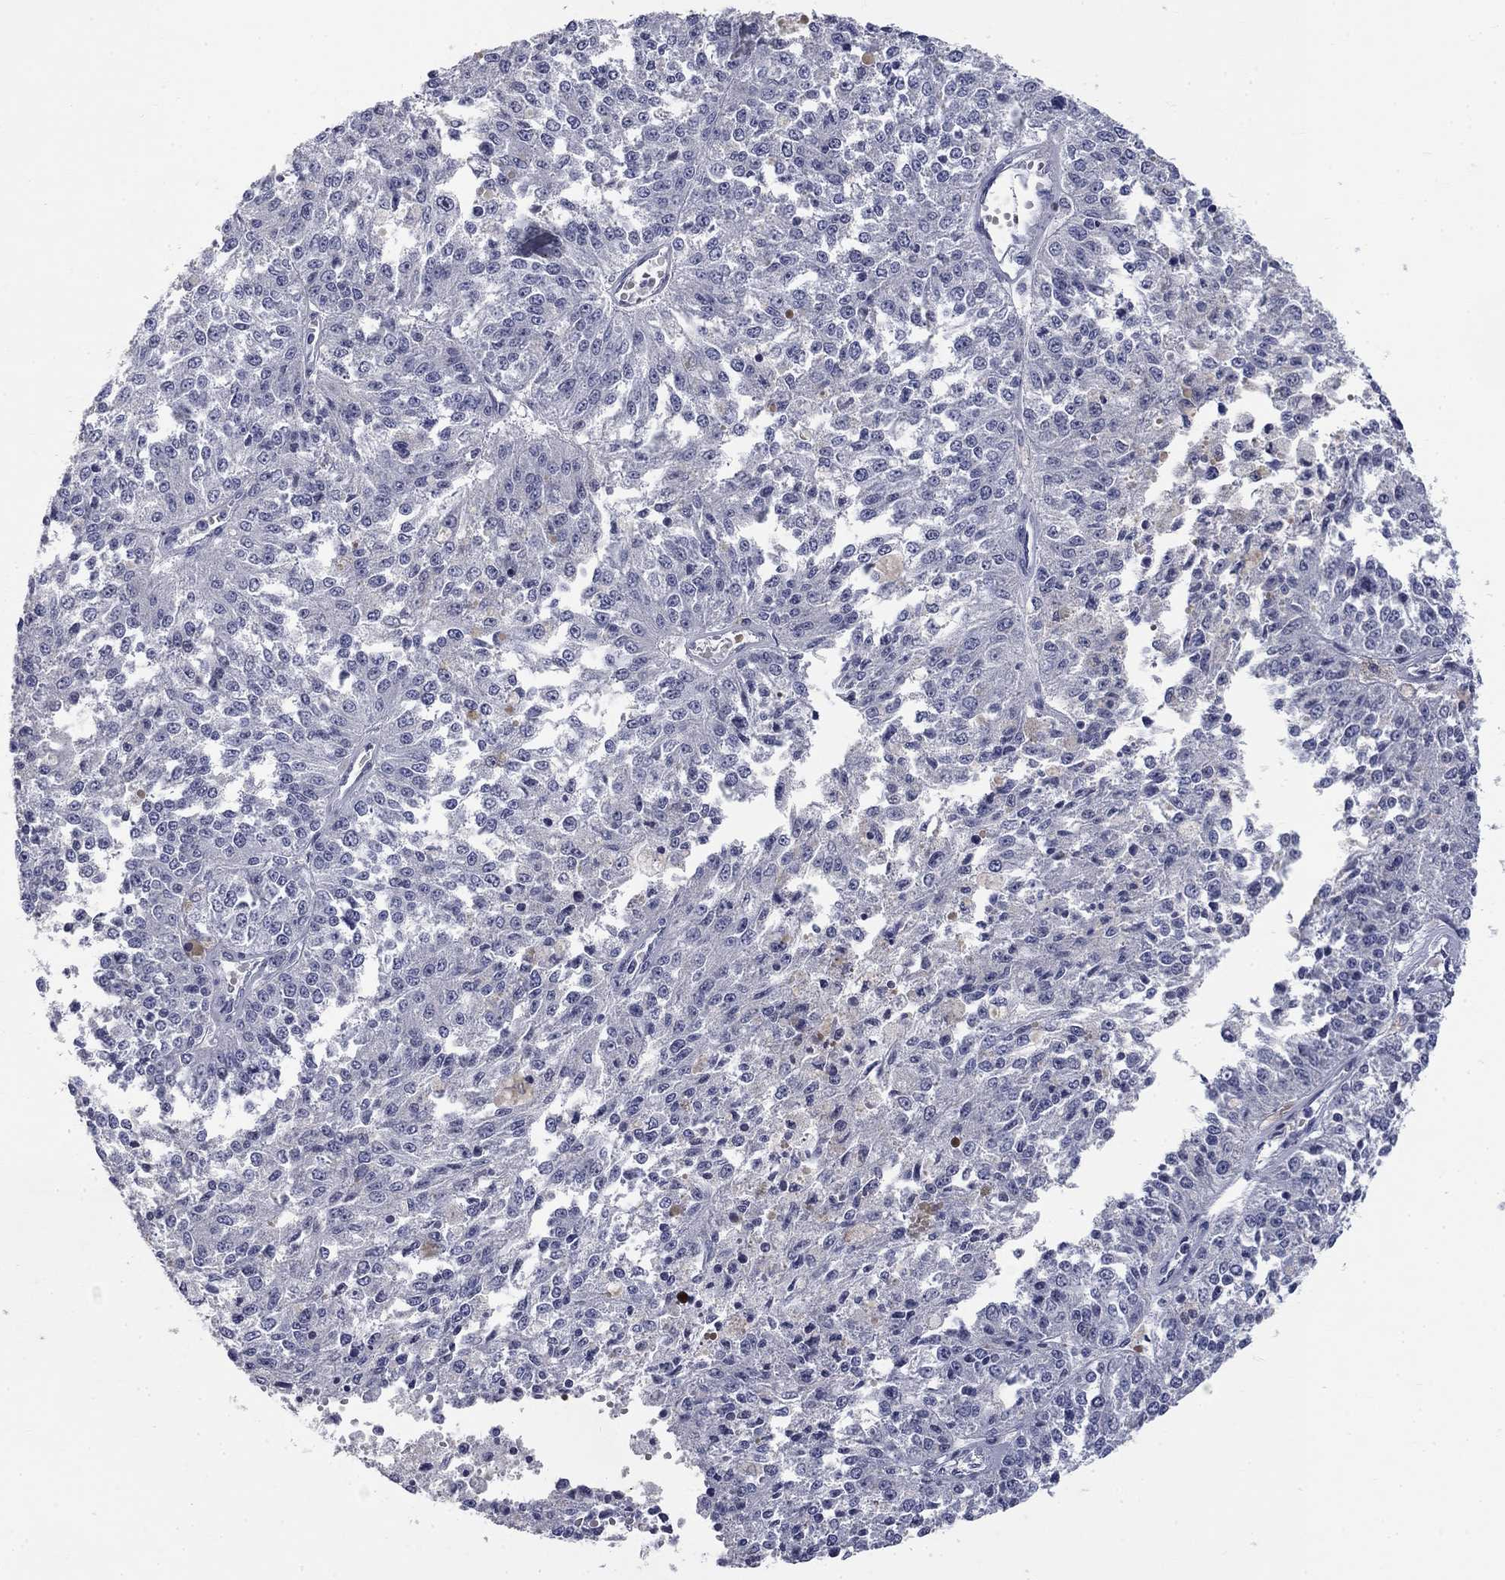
{"staining": {"intensity": "negative", "quantity": "none", "location": "none"}, "tissue": "melanoma", "cell_type": "Tumor cells", "image_type": "cancer", "snomed": [{"axis": "morphology", "description": "Malignant melanoma, Metastatic site"}, {"axis": "topography", "description": "Lymph node"}], "caption": "This is a image of IHC staining of melanoma, which shows no positivity in tumor cells.", "gene": "ELAVL4", "patient": {"sex": "female", "age": 64}}